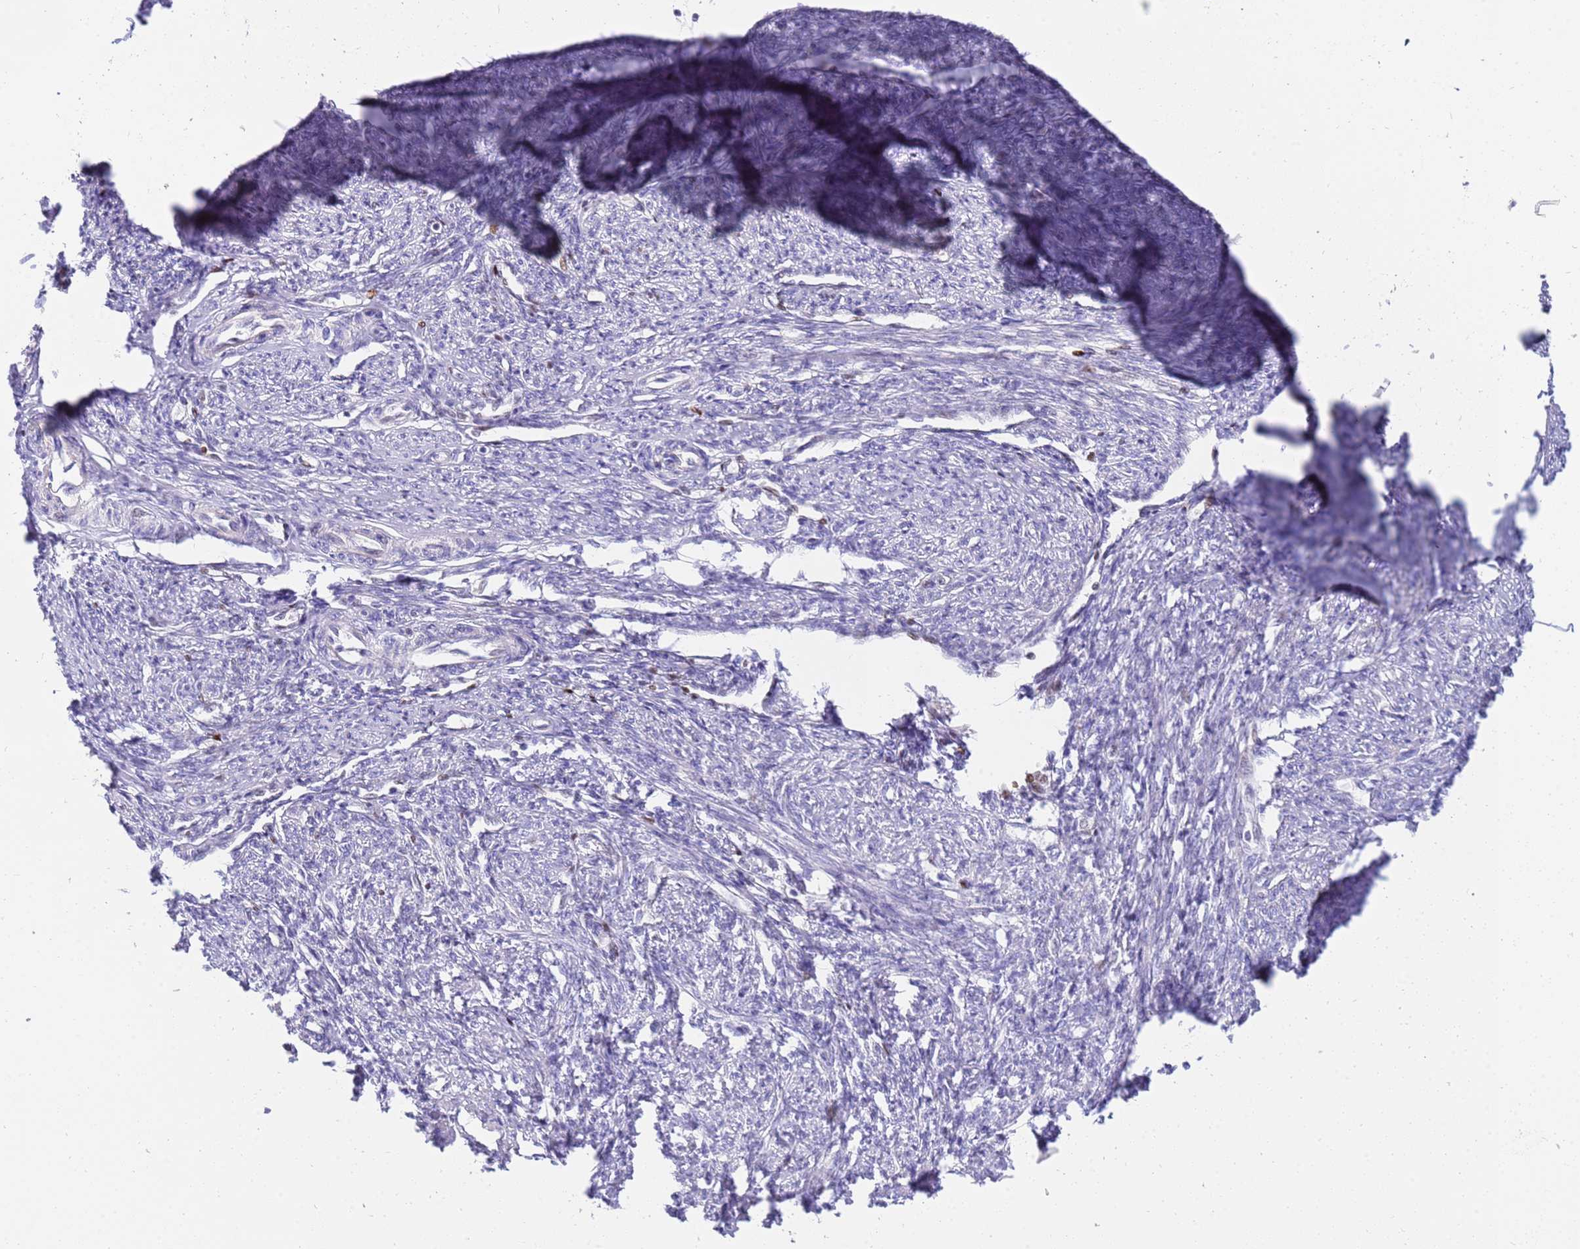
{"staining": {"intensity": "moderate", "quantity": "<25%", "location": "cytoplasmic/membranous"}, "tissue": "smooth muscle", "cell_type": "Smooth muscle cells", "image_type": "normal", "snomed": [{"axis": "morphology", "description": "Normal tissue, NOS"}, {"axis": "topography", "description": "Smooth muscle"}, {"axis": "topography", "description": "Uterus"}], "caption": "DAB (3,3'-diaminobenzidine) immunohistochemical staining of unremarkable smooth muscle shows moderate cytoplasmic/membranous protein positivity in approximately <25% of smooth muscle cells.", "gene": "STK25", "patient": {"sex": "female", "age": 59}}